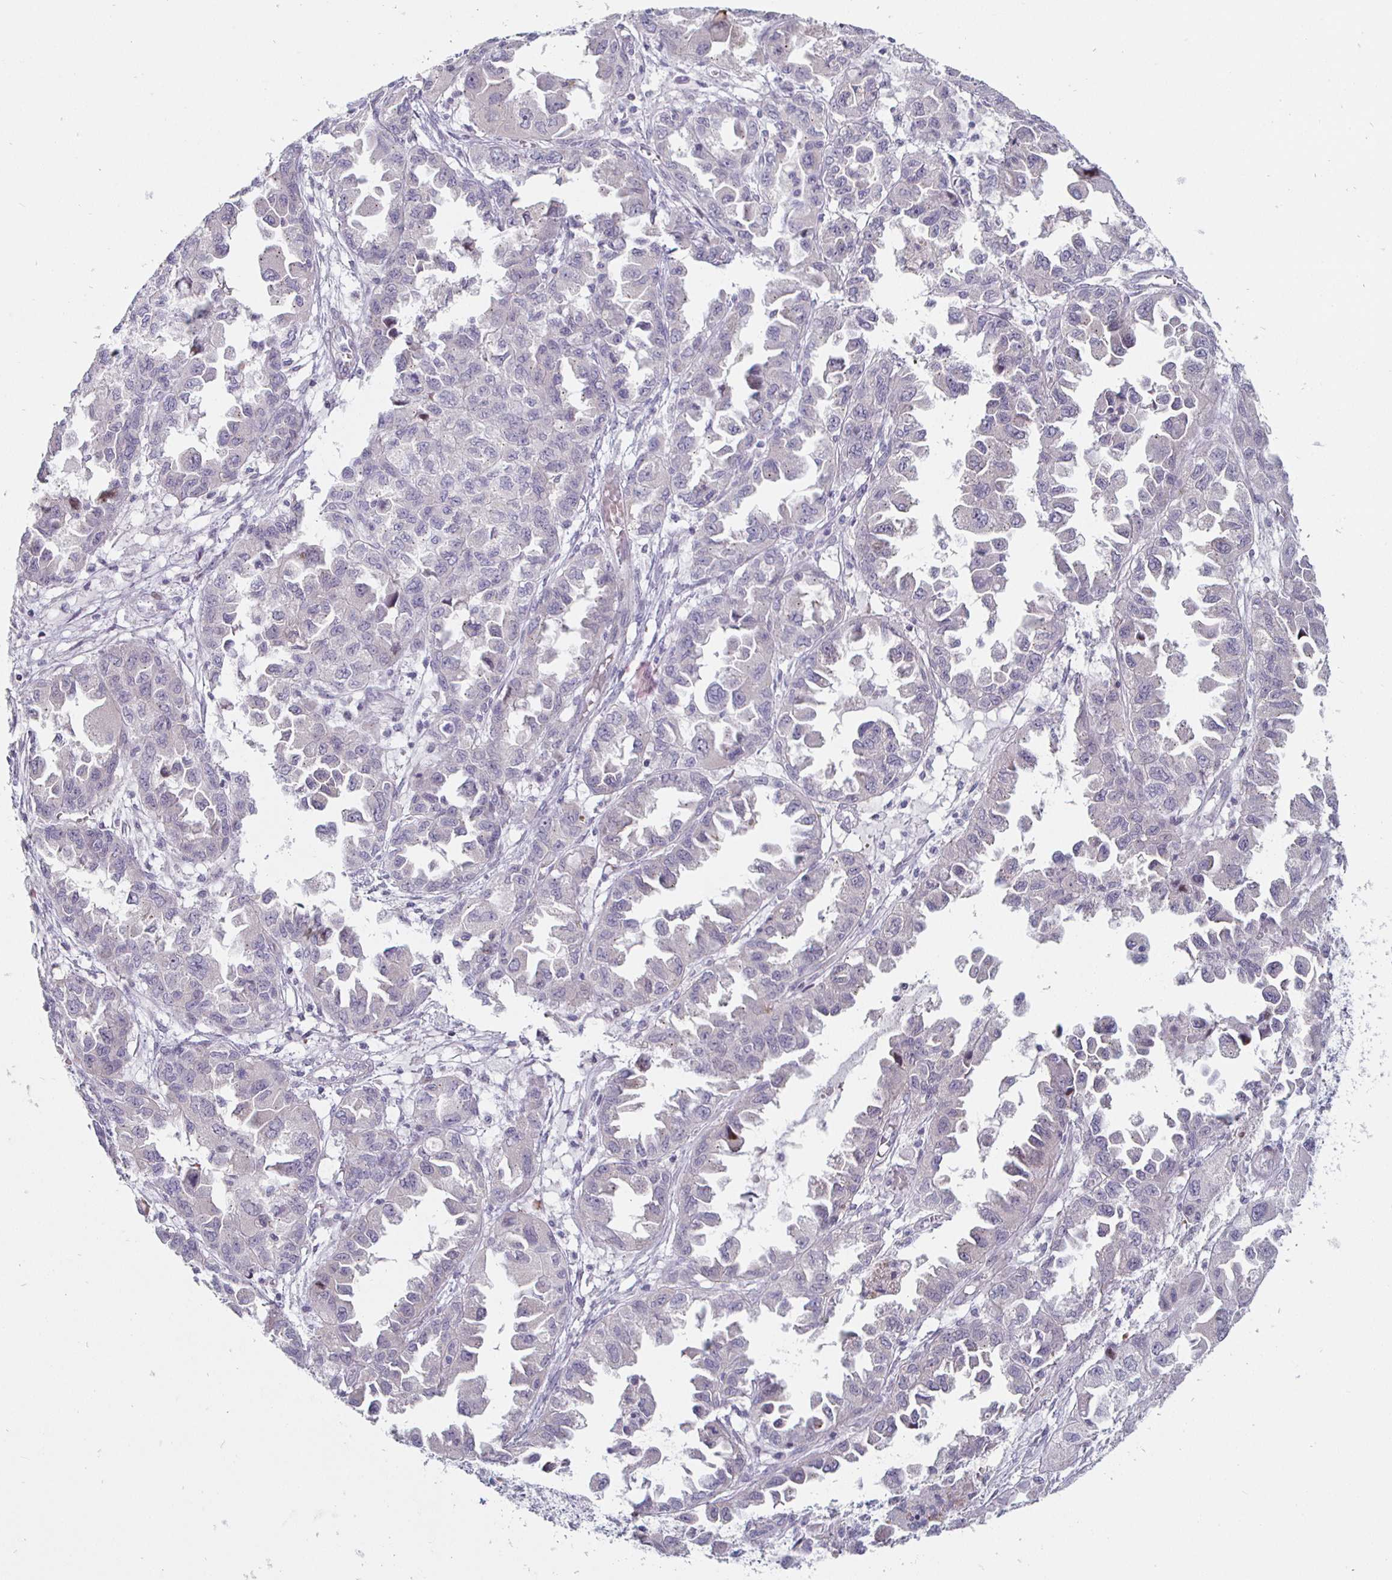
{"staining": {"intensity": "negative", "quantity": "none", "location": "none"}, "tissue": "ovarian cancer", "cell_type": "Tumor cells", "image_type": "cancer", "snomed": [{"axis": "morphology", "description": "Cystadenocarcinoma, serous, NOS"}, {"axis": "topography", "description": "Ovary"}], "caption": "This histopathology image is of ovarian cancer (serous cystadenocarcinoma) stained with immunohistochemistry (IHC) to label a protein in brown with the nuclei are counter-stained blue. There is no expression in tumor cells.", "gene": "DMRTB1", "patient": {"sex": "female", "age": 84}}